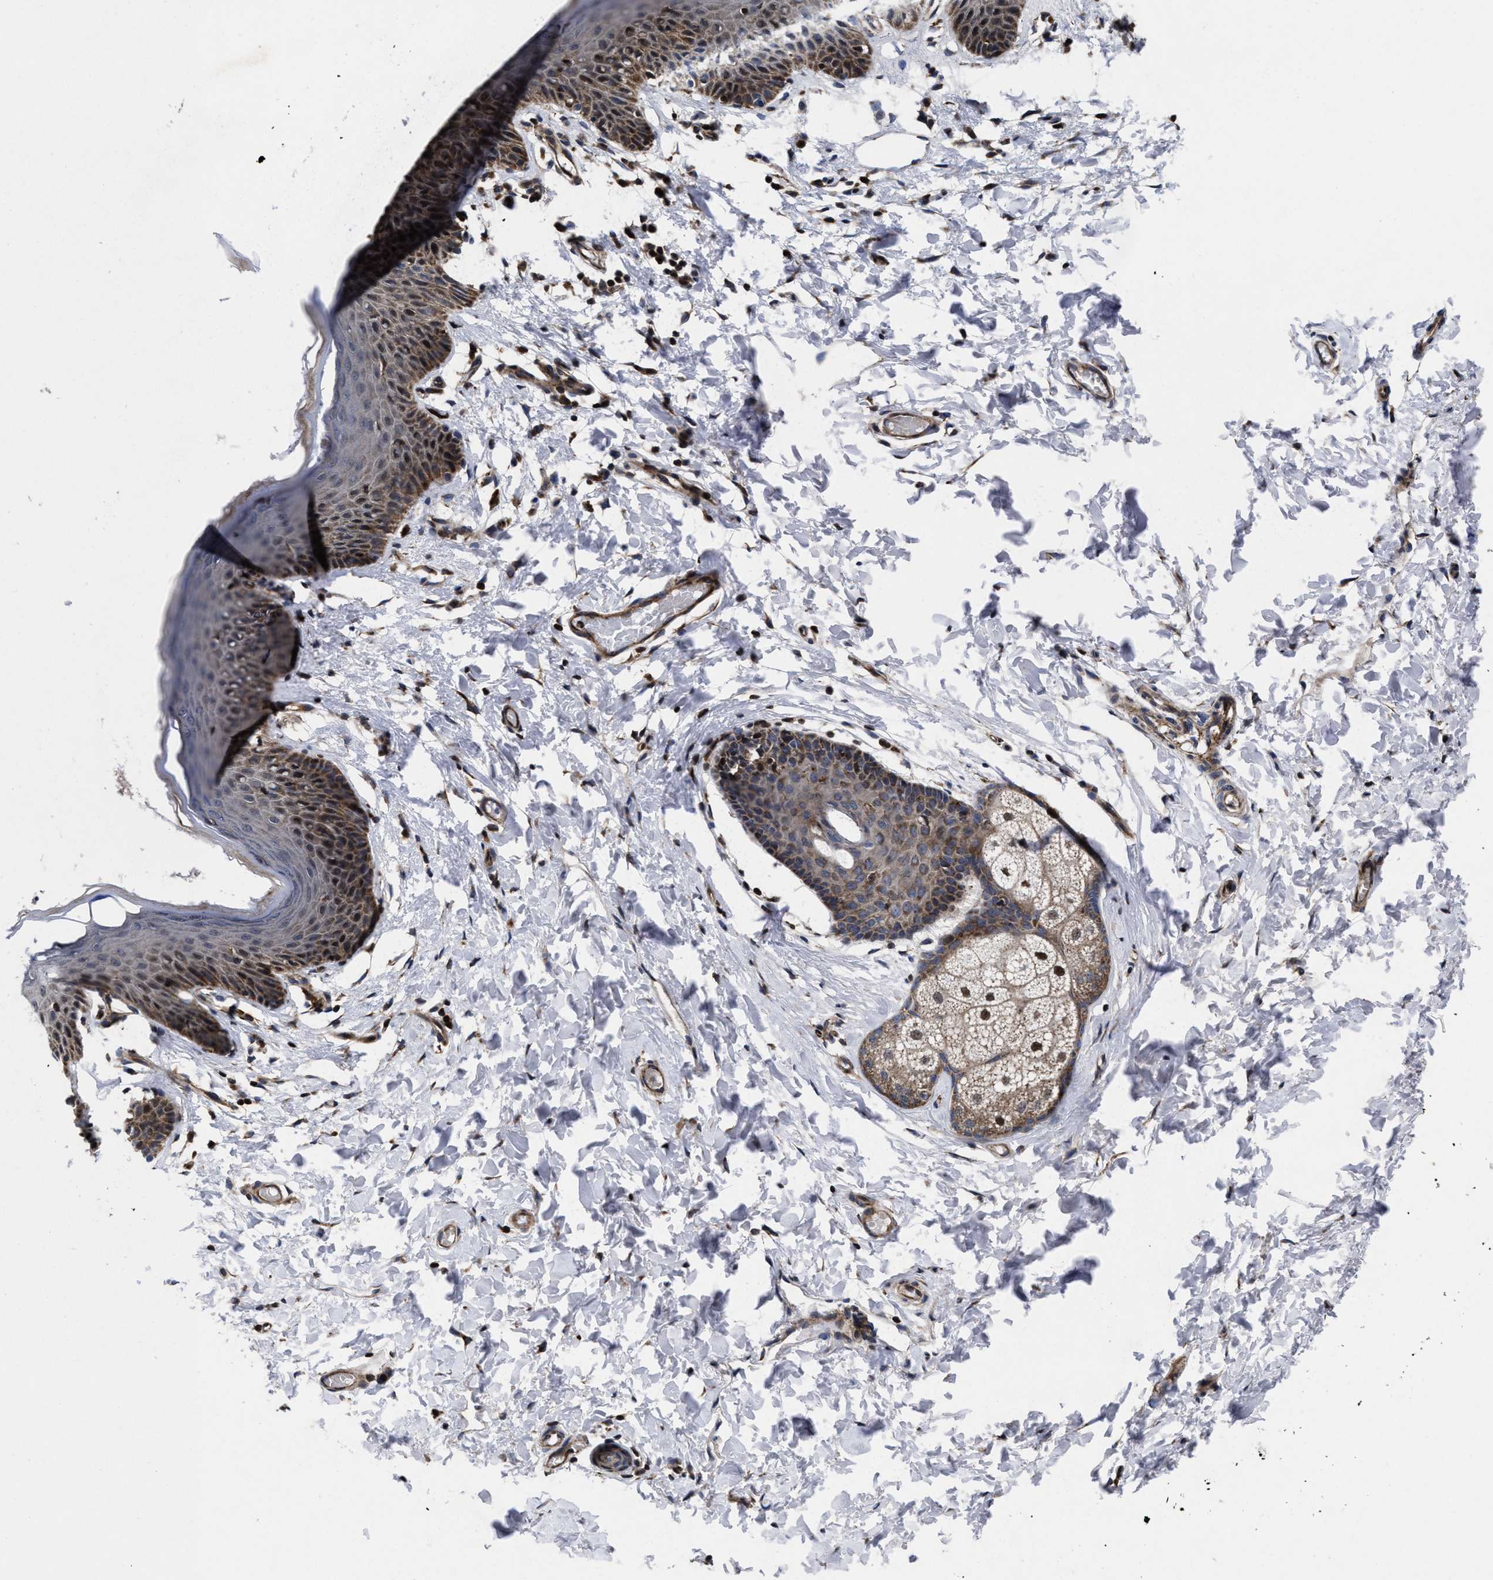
{"staining": {"intensity": "moderate", "quantity": ">75%", "location": "cytoplasmic/membranous"}, "tissue": "skin", "cell_type": "Epidermal cells", "image_type": "normal", "snomed": [{"axis": "morphology", "description": "Normal tissue, NOS"}, {"axis": "topography", "description": "Vulva"}], "caption": "Human skin stained for a protein (brown) shows moderate cytoplasmic/membranous positive expression in about >75% of epidermal cells.", "gene": "MRPL50", "patient": {"sex": "female", "age": 66}}